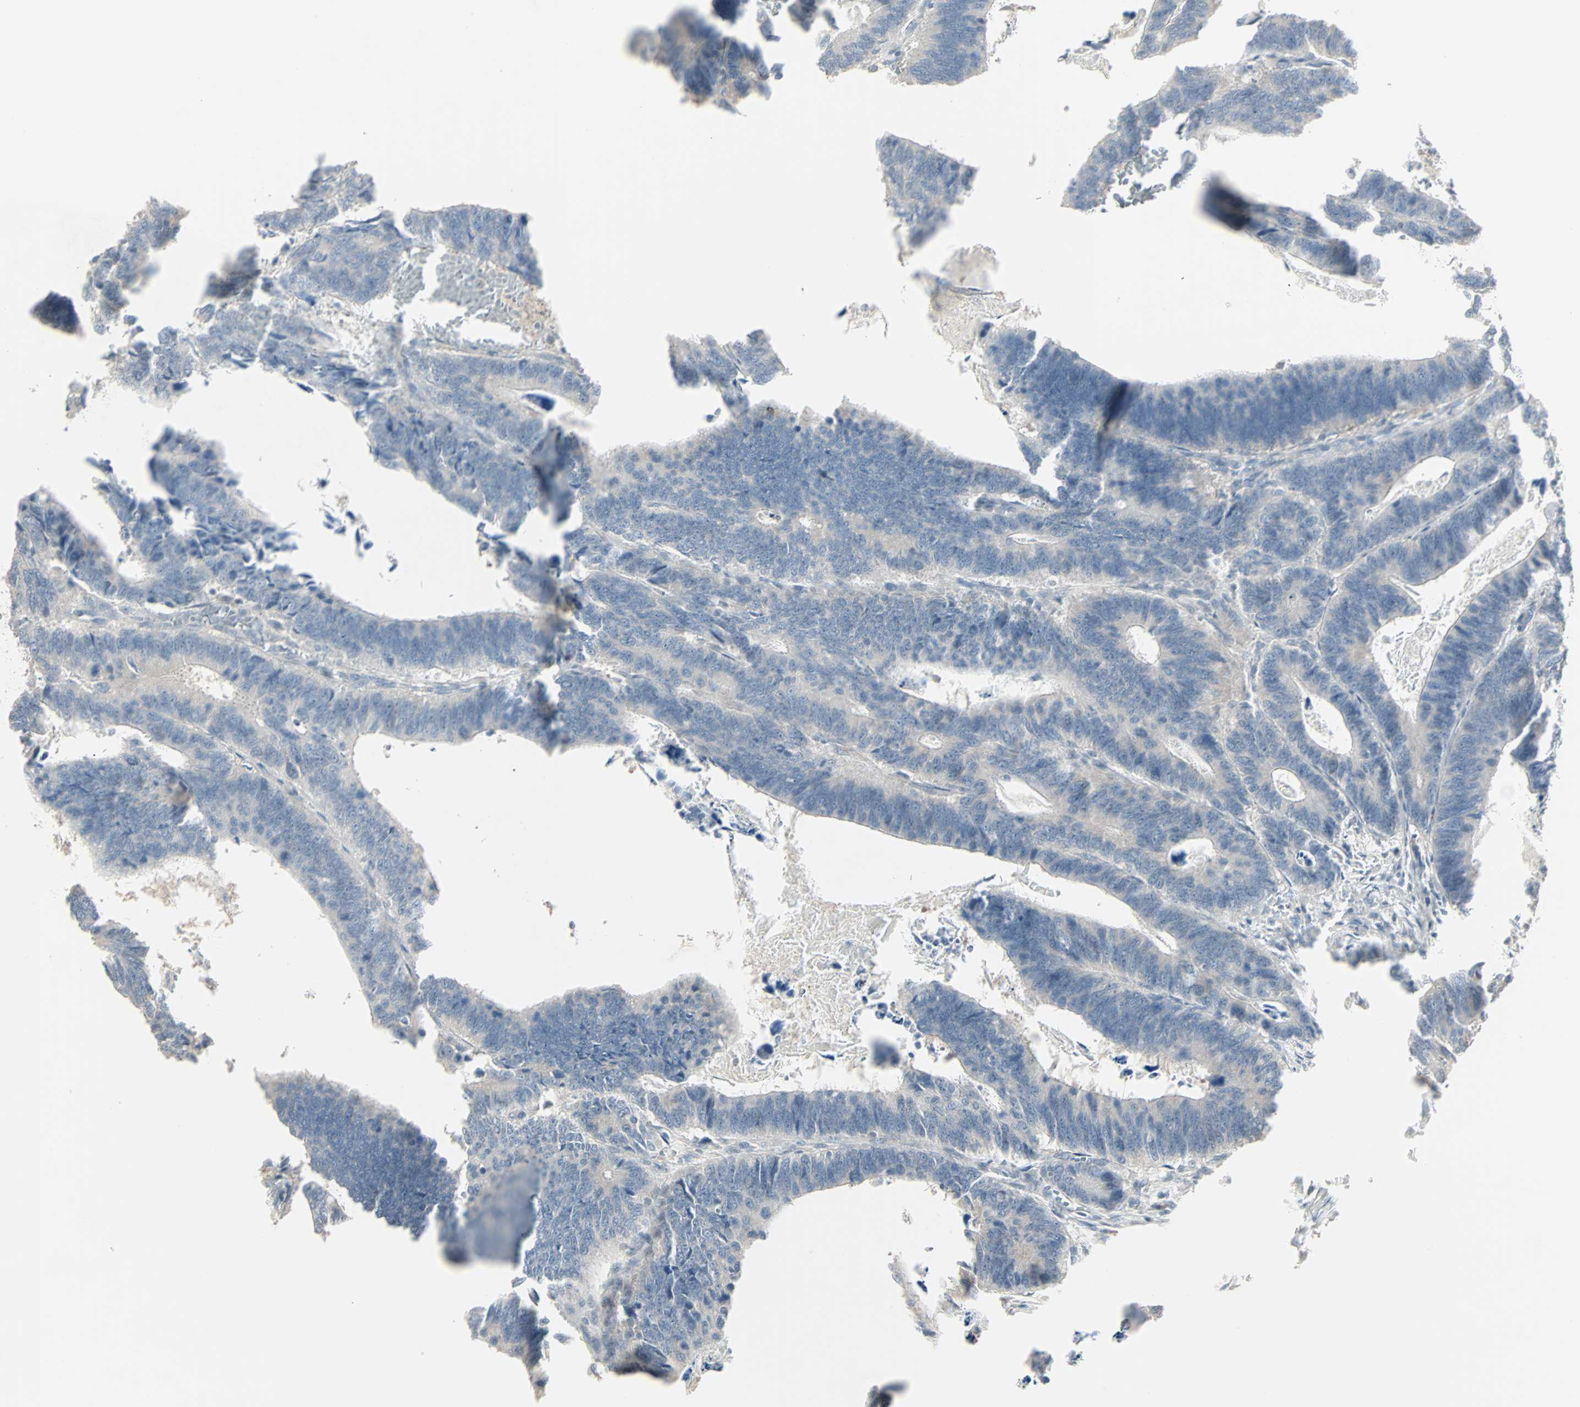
{"staining": {"intensity": "weak", "quantity": "25%-75%", "location": "cytoplasmic/membranous"}, "tissue": "colorectal cancer", "cell_type": "Tumor cells", "image_type": "cancer", "snomed": [{"axis": "morphology", "description": "Adenocarcinoma, NOS"}, {"axis": "topography", "description": "Colon"}], "caption": "A photomicrograph of colorectal cancer (adenocarcinoma) stained for a protein demonstrates weak cytoplasmic/membranous brown staining in tumor cells.", "gene": "KDM4A", "patient": {"sex": "male", "age": 72}}